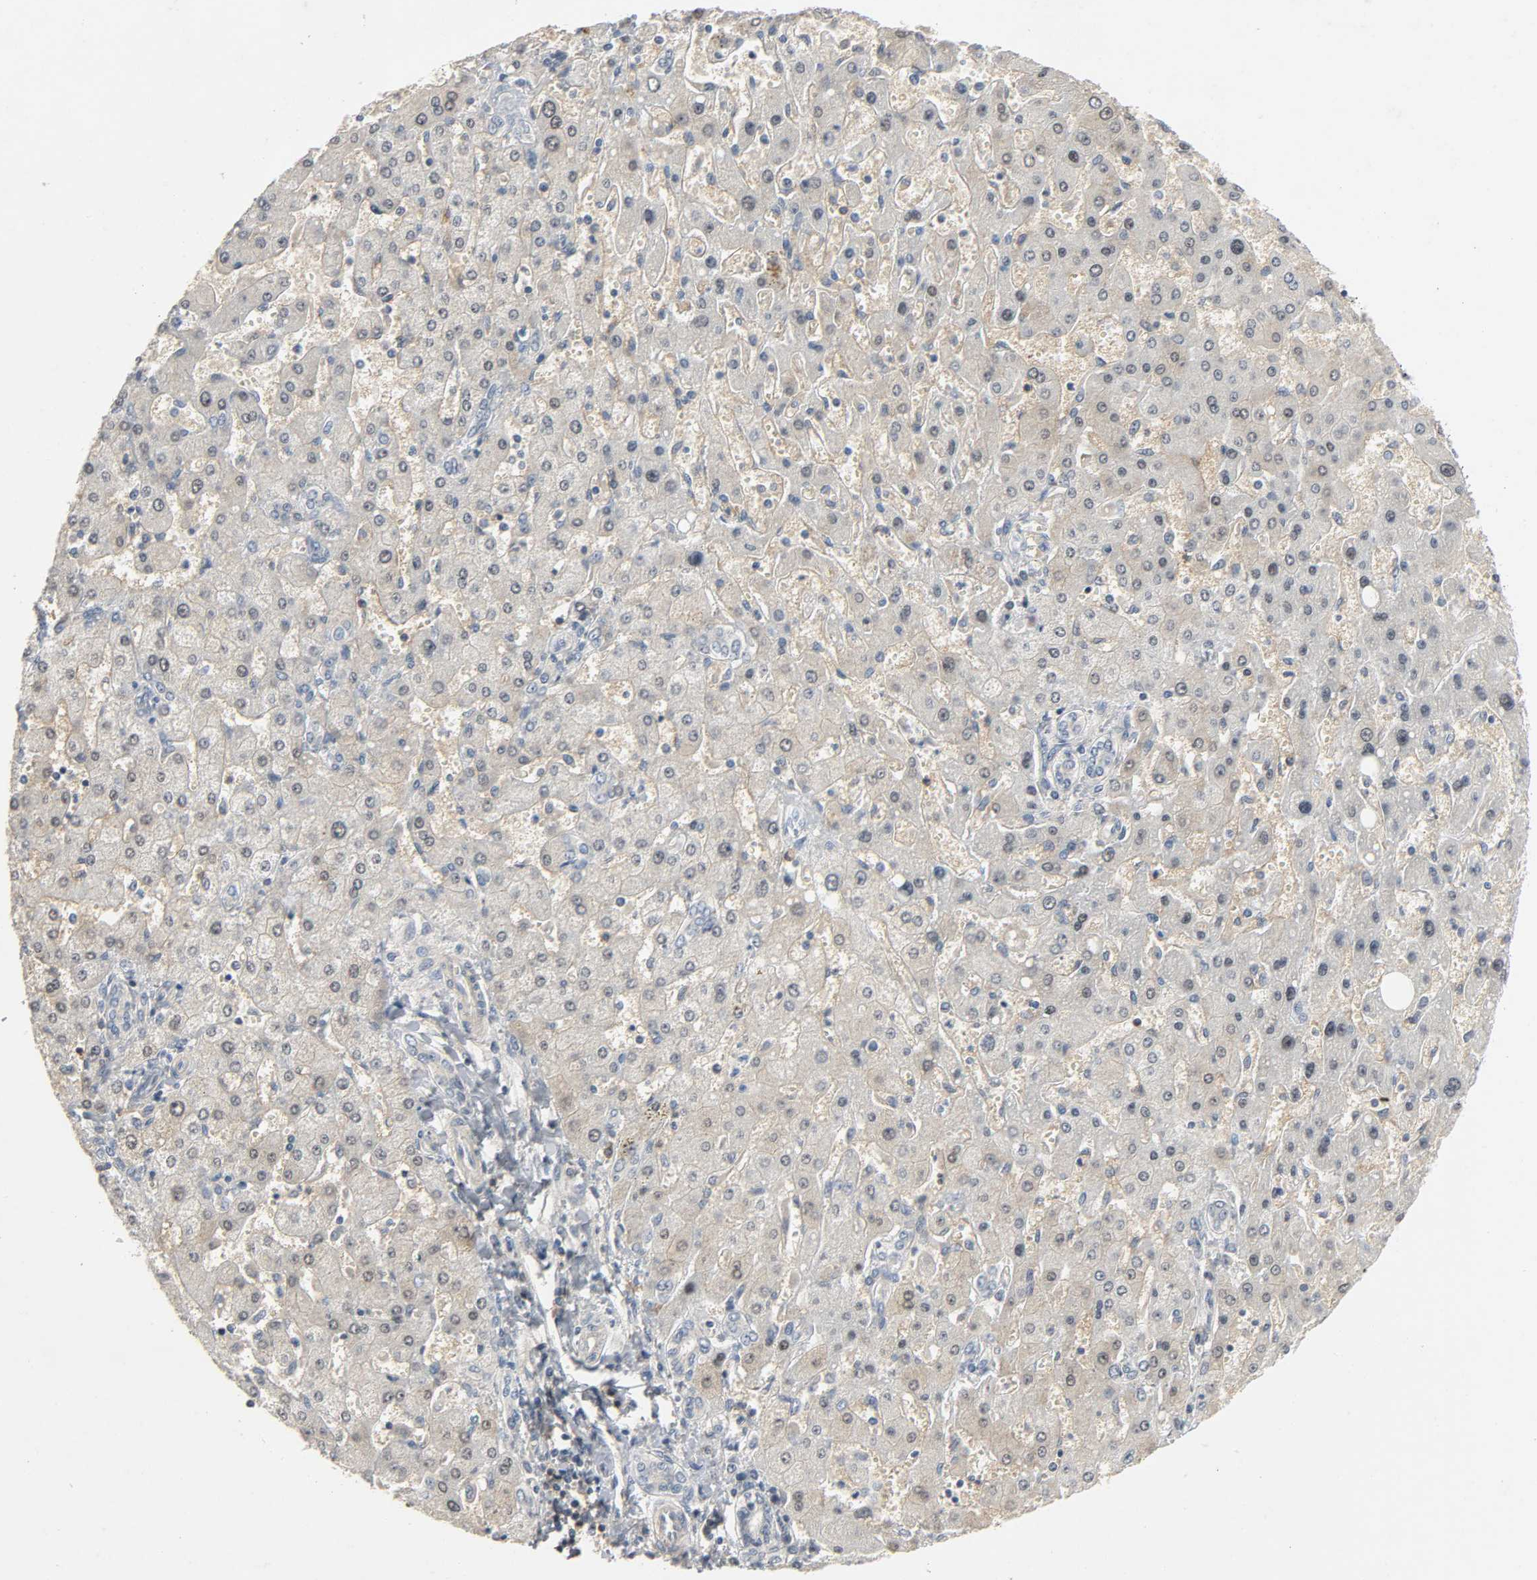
{"staining": {"intensity": "negative", "quantity": "none", "location": "none"}, "tissue": "liver cancer", "cell_type": "Tumor cells", "image_type": "cancer", "snomed": [{"axis": "morphology", "description": "Carcinoma, Hepatocellular, NOS"}, {"axis": "topography", "description": "Liver"}], "caption": "Liver hepatocellular carcinoma was stained to show a protein in brown. There is no significant staining in tumor cells.", "gene": "CD4", "patient": {"sex": "female", "age": 53}}